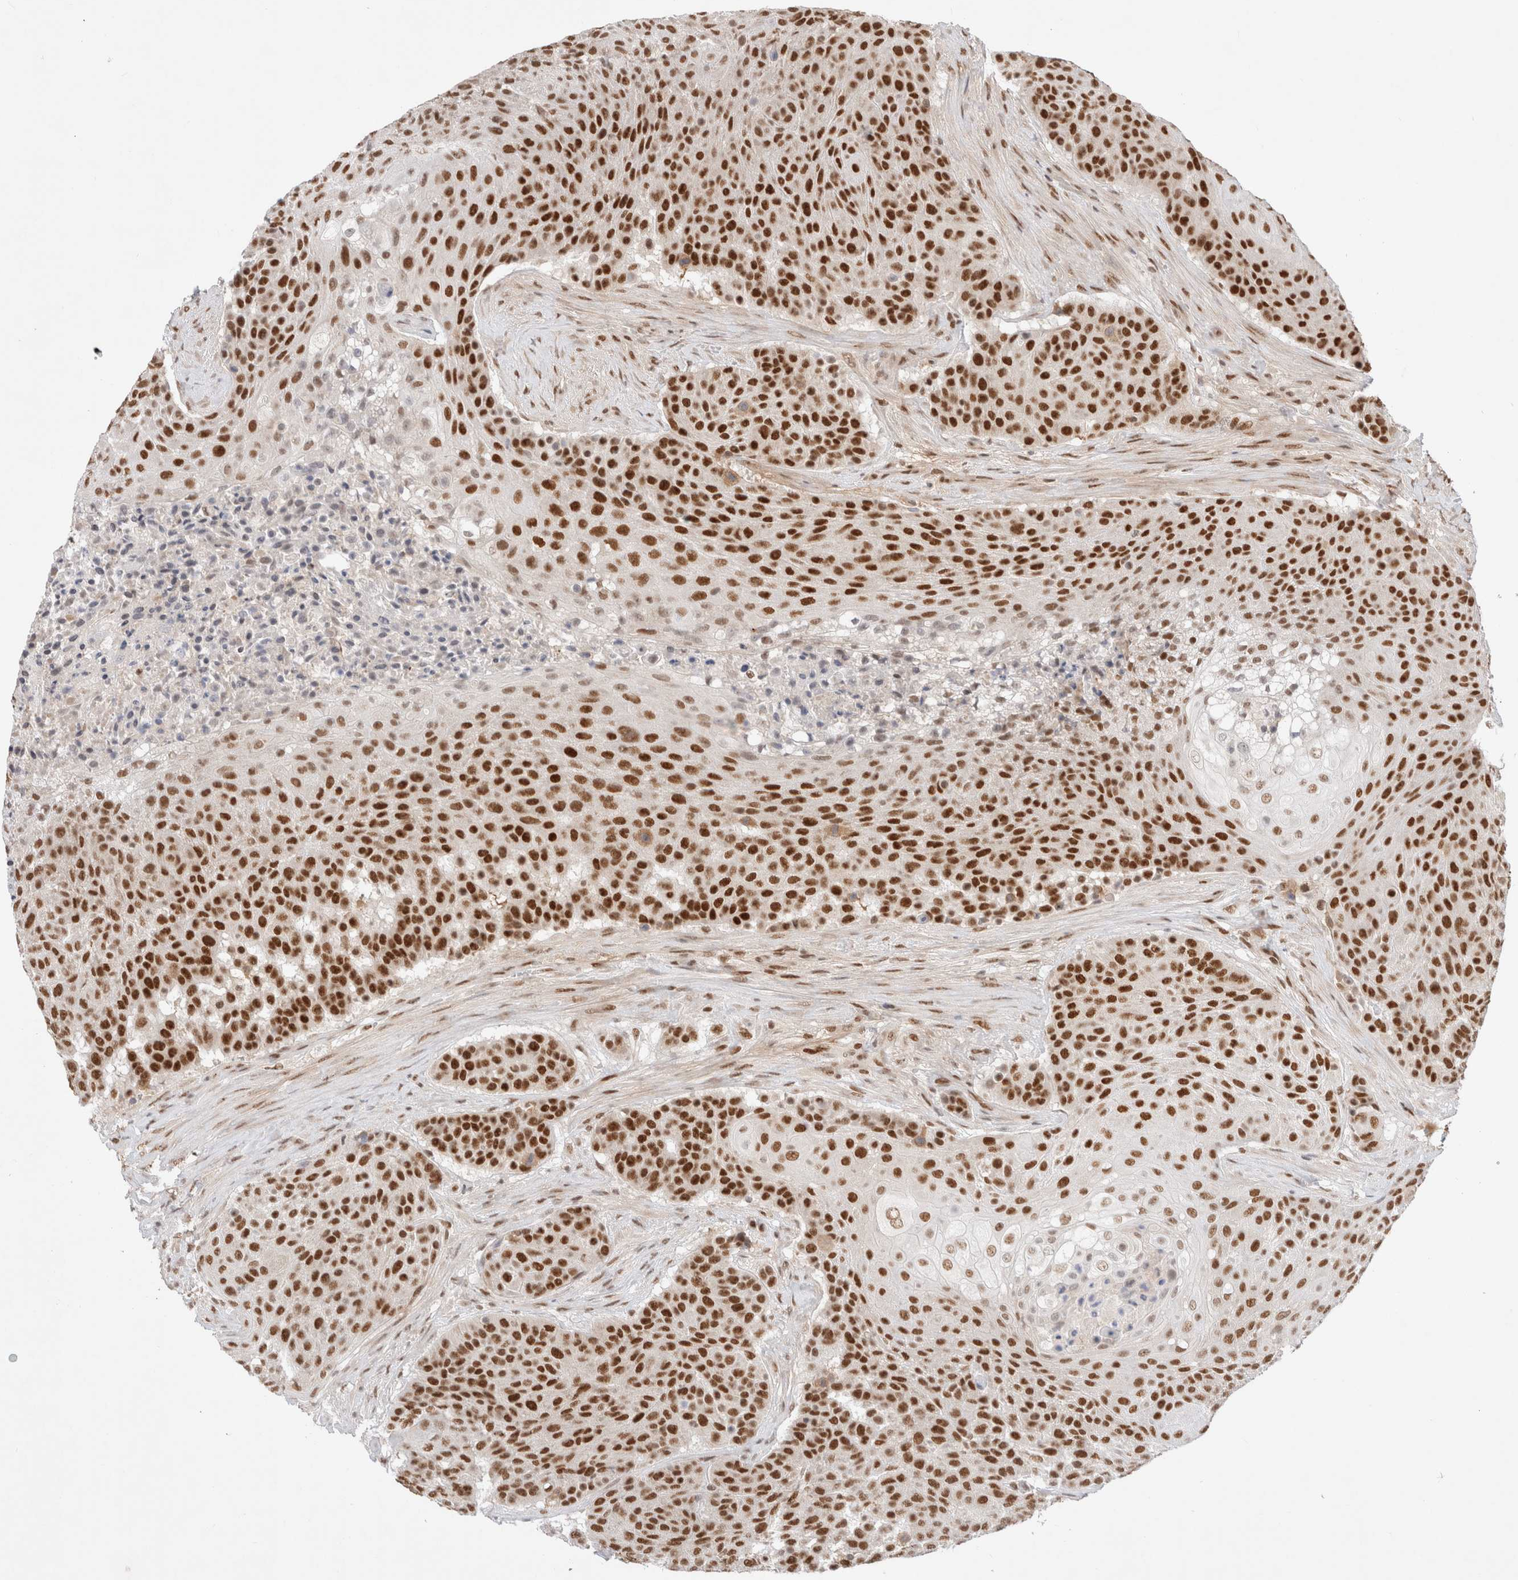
{"staining": {"intensity": "strong", "quantity": ">75%", "location": "nuclear"}, "tissue": "urothelial cancer", "cell_type": "Tumor cells", "image_type": "cancer", "snomed": [{"axis": "morphology", "description": "Urothelial carcinoma, High grade"}, {"axis": "topography", "description": "Urinary bladder"}], "caption": "IHC staining of urothelial carcinoma (high-grade), which reveals high levels of strong nuclear staining in approximately >75% of tumor cells indicating strong nuclear protein staining. The staining was performed using DAB (3,3'-diaminobenzidine) (brown) for protein detection and nuclei were counterstained in hematoxylin (blue).", "gene": "GTF2I", "patient": {"sex": "female", "age": 63}}